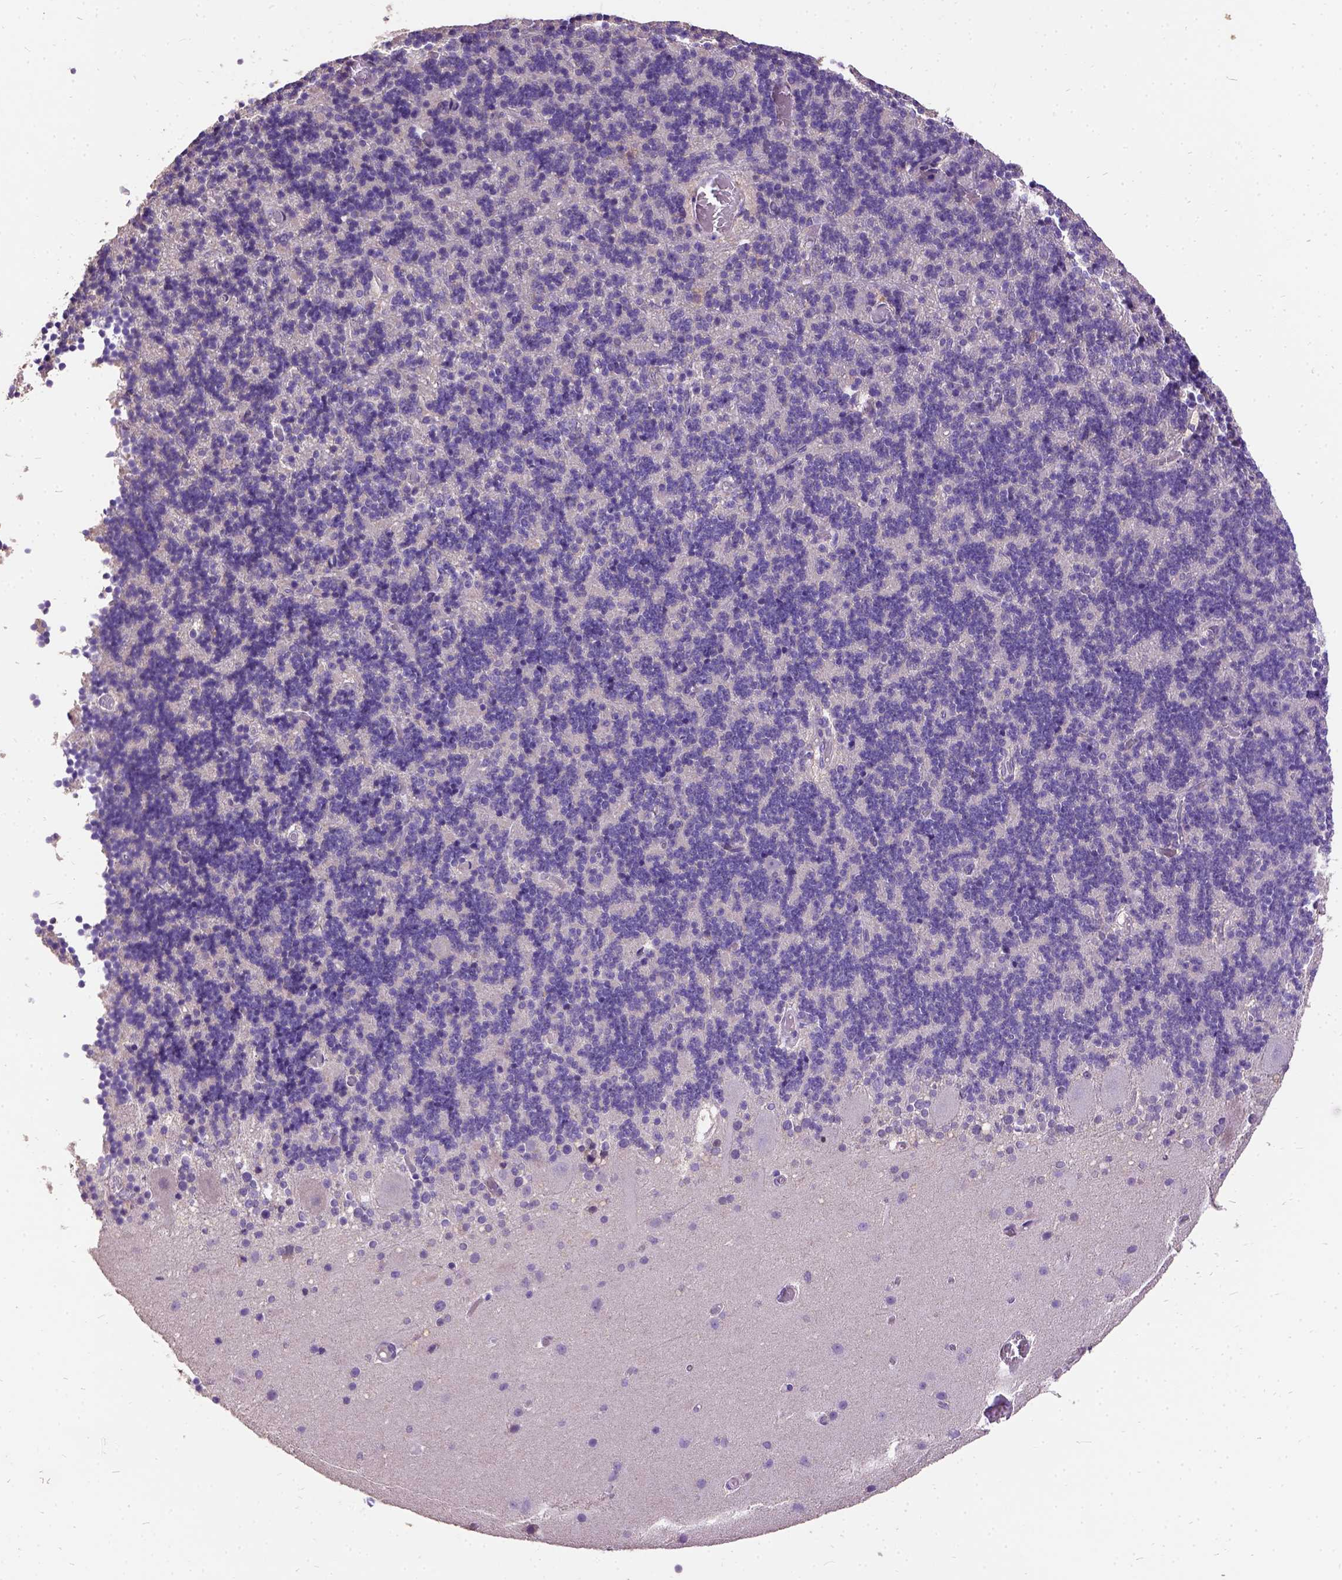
{"staining": {"intensity": "negative", "quantity": "none", "location": "none"}, "tissue": "cerebellum", "cell_type": "Cells in granular layer", "image_type": "normal", "snomed": [{"axis": "morphology", "description": "Normal tissue, NOS"}, {"axis": "topography", "description": "Cerebellum"}], "caption": "This photomicrograph is of benign cerebellum stained with immunohistochemistry to label a protein in brown with the nuclei are counter-stained blue. There is no staining in cells in granular layer. (Stains: DAB (3,3'-diaminobenzidine) immunohistochemistry with hematoxylin counter stain, Microscopy: brightfield microscopy at high magnification).", "gene": "DQX1", "patient": {"sex": "male", "age": 70}}